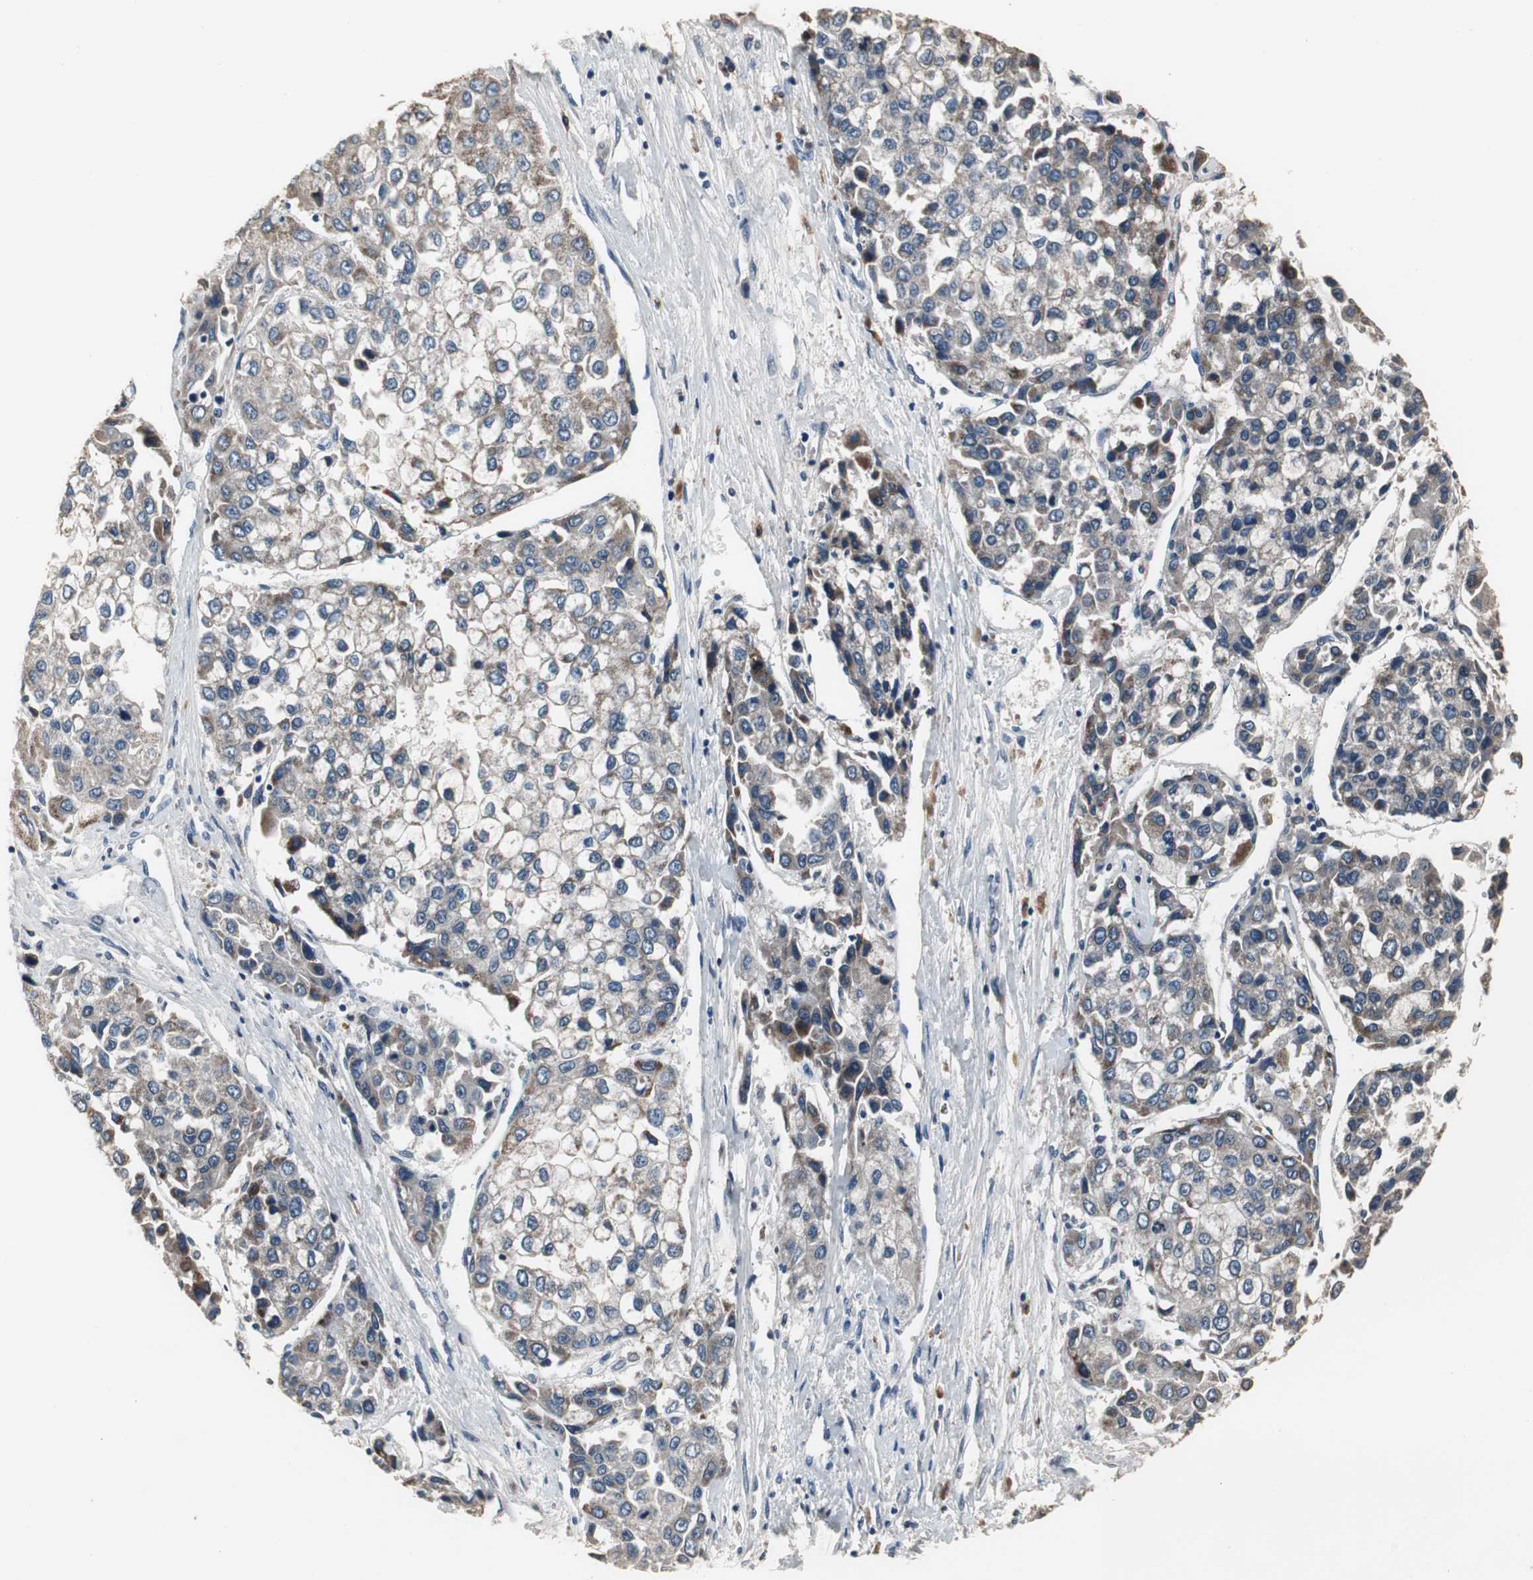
{"staining": {"intensity": "weak", "quantity": "25%-75%", "location": "cytoplasmic/membranous"}, "tissue": "liver cancer", "cell_type": "Tumor cells", "image_type": "cancer", "snomed": [{"axis": "morphology", "description": "Carcinoma, Hepatocellular, NOS"}, {"axis": "topography", "description": "Liver"}], "caption": "The micrograph reveals a brown stain indicating the presence of a protein in the cytoplasmic/membranous of tumor cells in liver cancer (hepatocellular carcinoma).", "gene": "NCF2", "patient": {"sex": "female", "age": 66}}